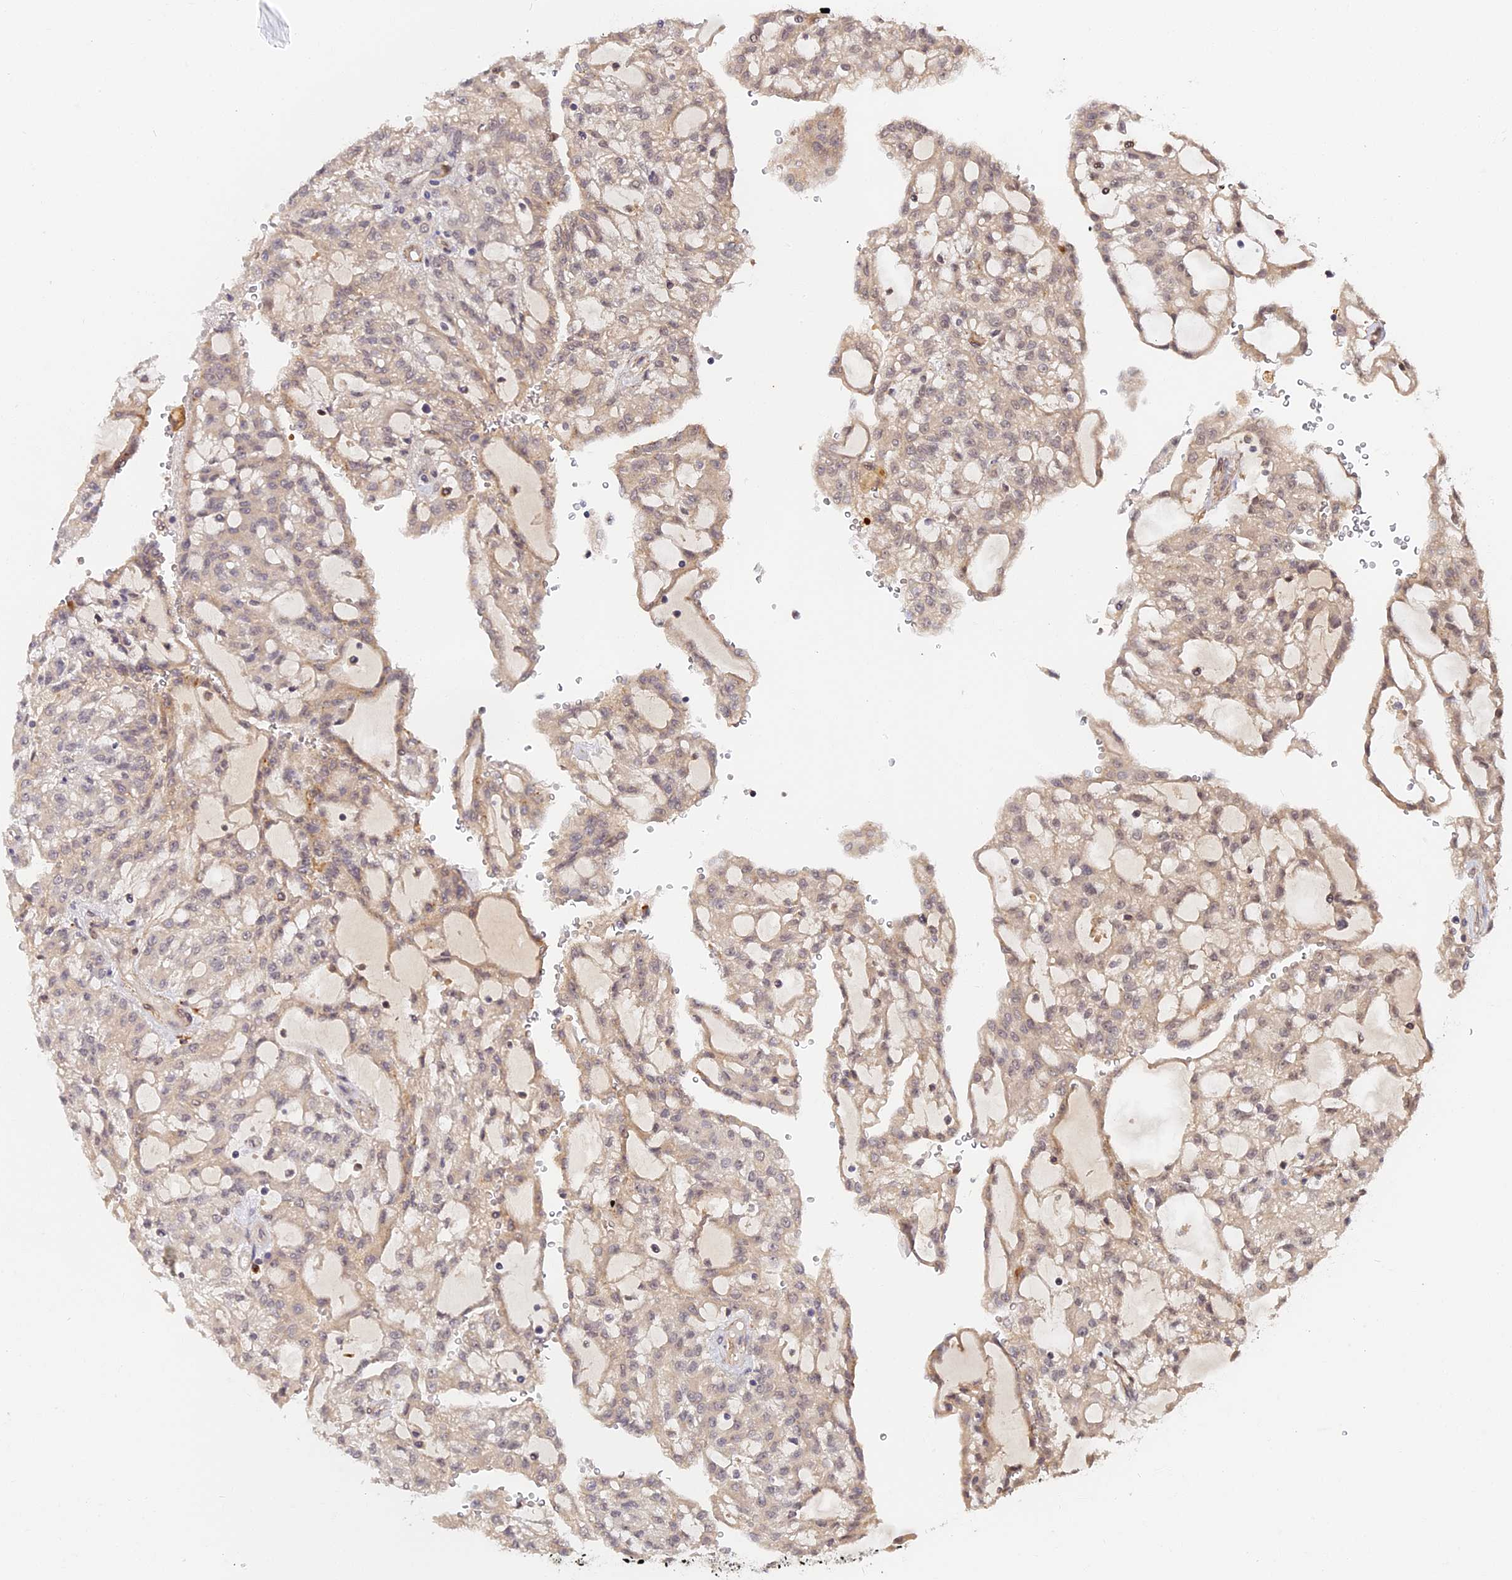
{"staining": {"intensity": "weak", "quantity": "<25%", "location": "cytoplasmic/membranous"}, "tissue": "renal cancer", "cell_type": "Tumor cells", "image_type": "cancer", "snomed": [{"axis": "morphology", "description": "Adenocarcinoma, NOS"}, {"axis": "topography", "description": "Kidney"}], "caption": "High power microscopy photomicrograph of an immunohistochemistry (IHC) image of renal adenocarcinoma, revealing no significant expression in tumor cells. (Stains: DAB IHC with hematoxylin counter stain, Microscopy: brightfield microscopy at high magnification).", "gene": "IMPACT", "patient": {"sex": "male", "age": 63}}